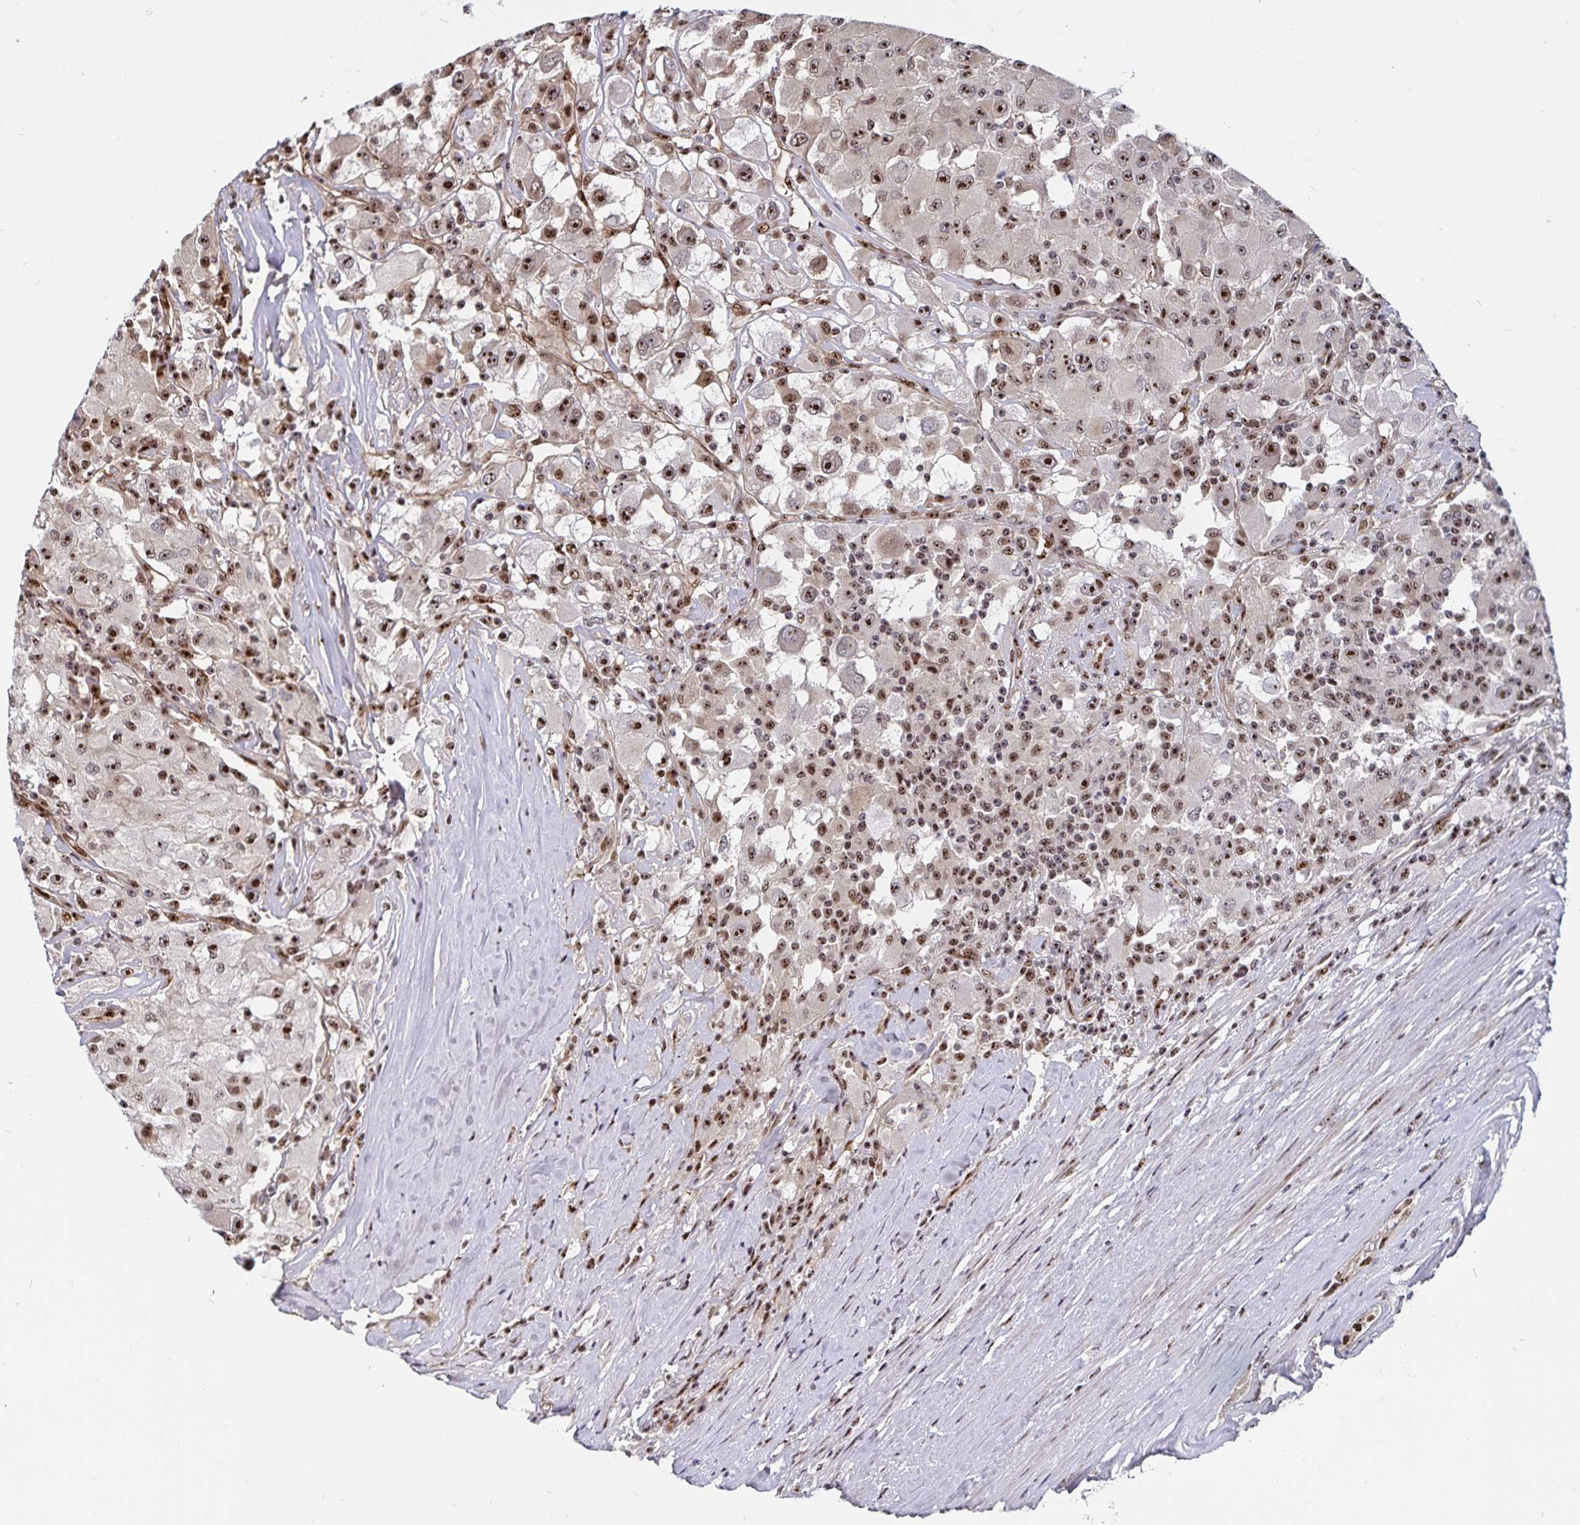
{"staining": {"intensity": "moderate", "quantity": ">75%", "location": "nuclear"}, "tissue": "renal cancer", "cell_type": "Tumor cells", "image_type": "cancer", "snomed": [{"axis": "morphology", "description": "Adenocarcinoma, NOS"}, {"axis": "topography", "description": "Kidney"}], "caption": "Adenocarcinoma (renal) stained for a protein (brown) exhibits moderate nuclear positive positivity in approximately >75% of tumor cells.", "gene": "LAS1L", "patient": {"sex": "female", "age": 67}}